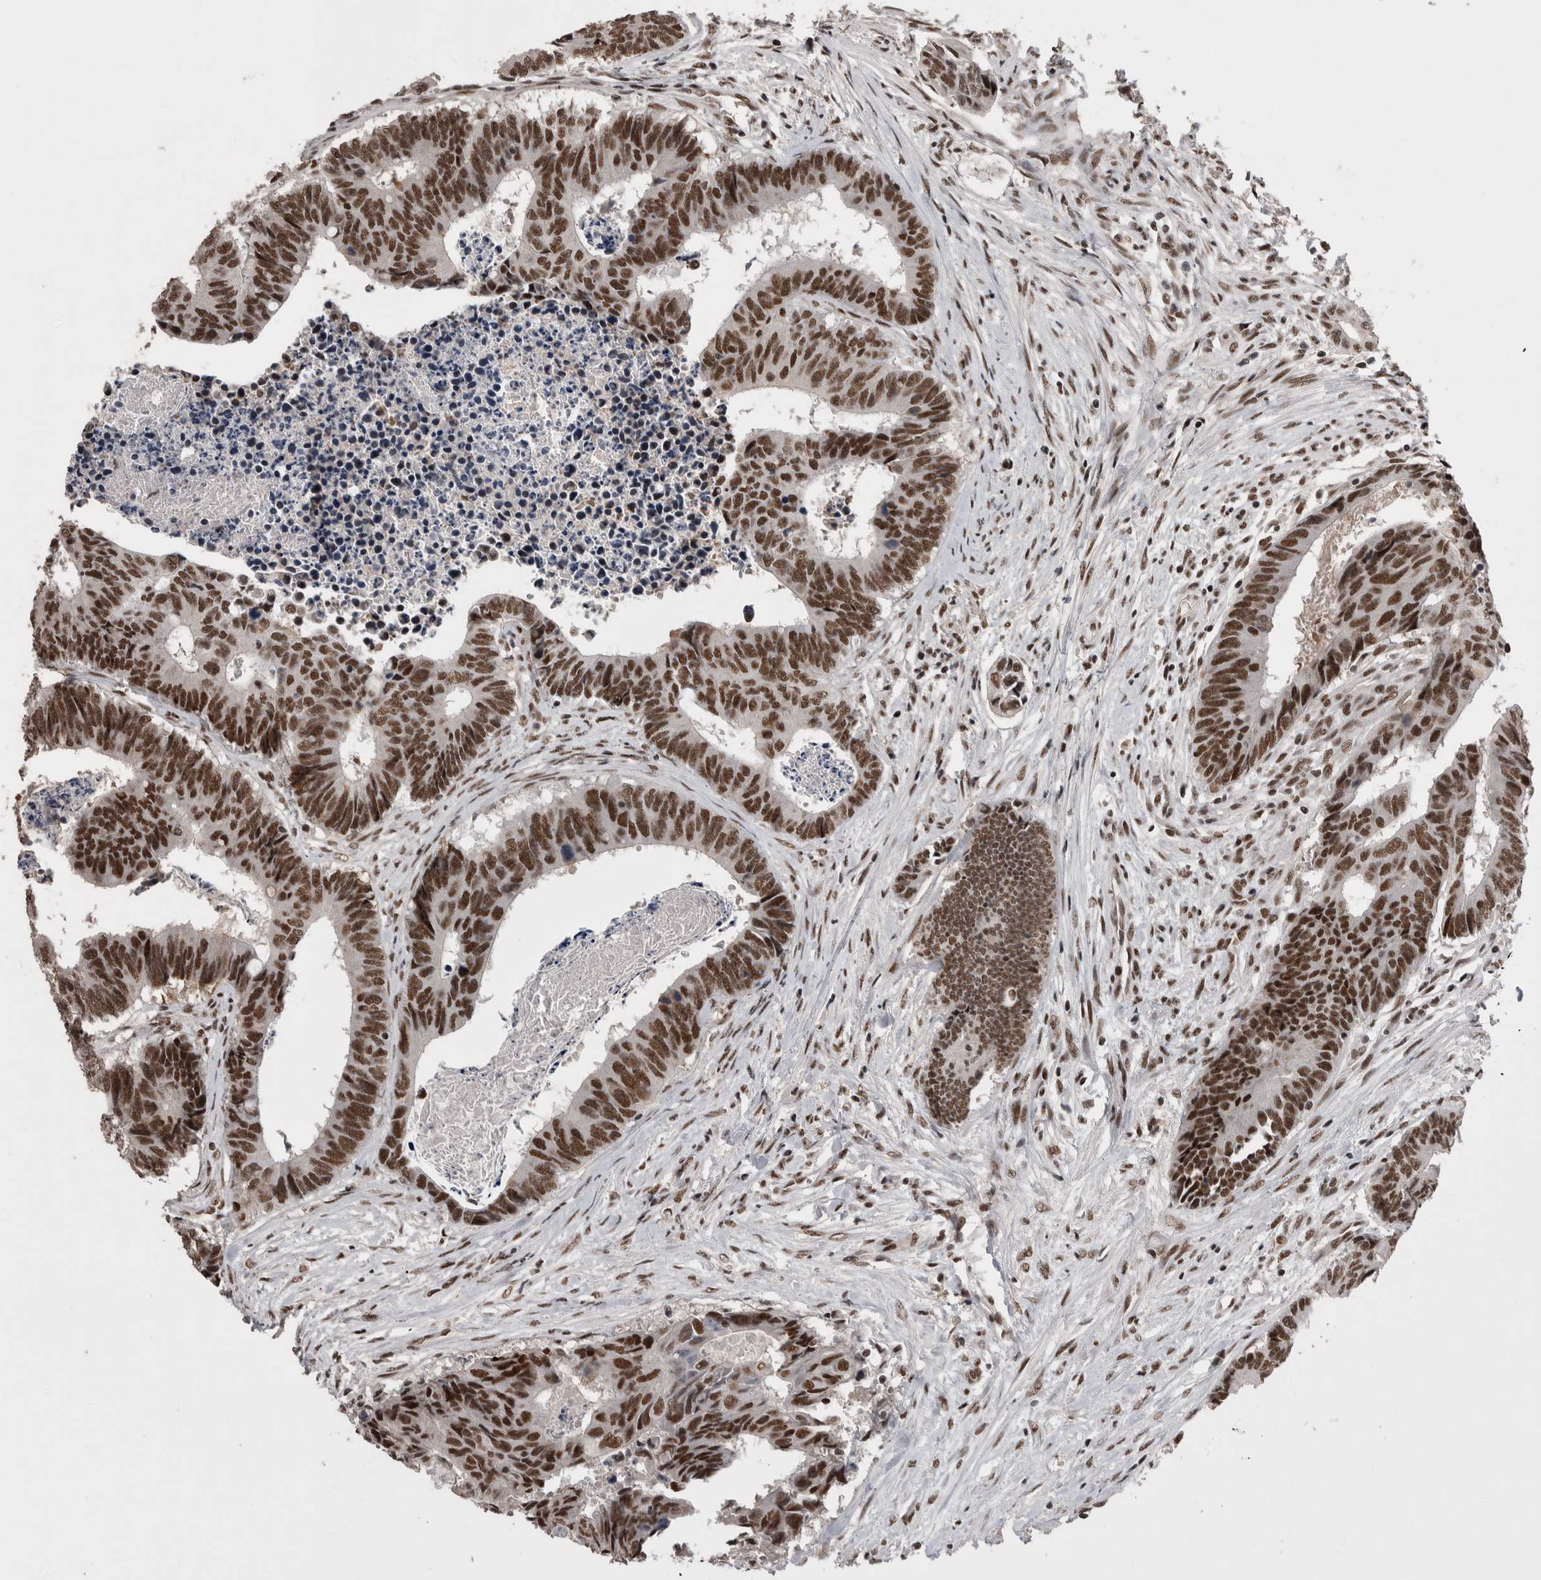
{"staining": {"intensity": "strong", "quantity": ">75%", "location": "nuclear"}, "tissue": "colorectal cancer", "cell_type": "Tumor cells", "image_type": "cancer", "snomed": [{"axis": "morphology", "description": "Adenocarcinoma, NOS"}, {"axis": "topography", "description": "Rectum"}], "caption": "DAB immunohistochemical staining of human colorectal cancer (adenocarcinoma) shows strong nuclear protein expression in about >75% of tumor cells. (IHC, brightfield microscopy, high magnification).", "gene": "DMTF1", "patient": {"sex": "male", "age": 84}}